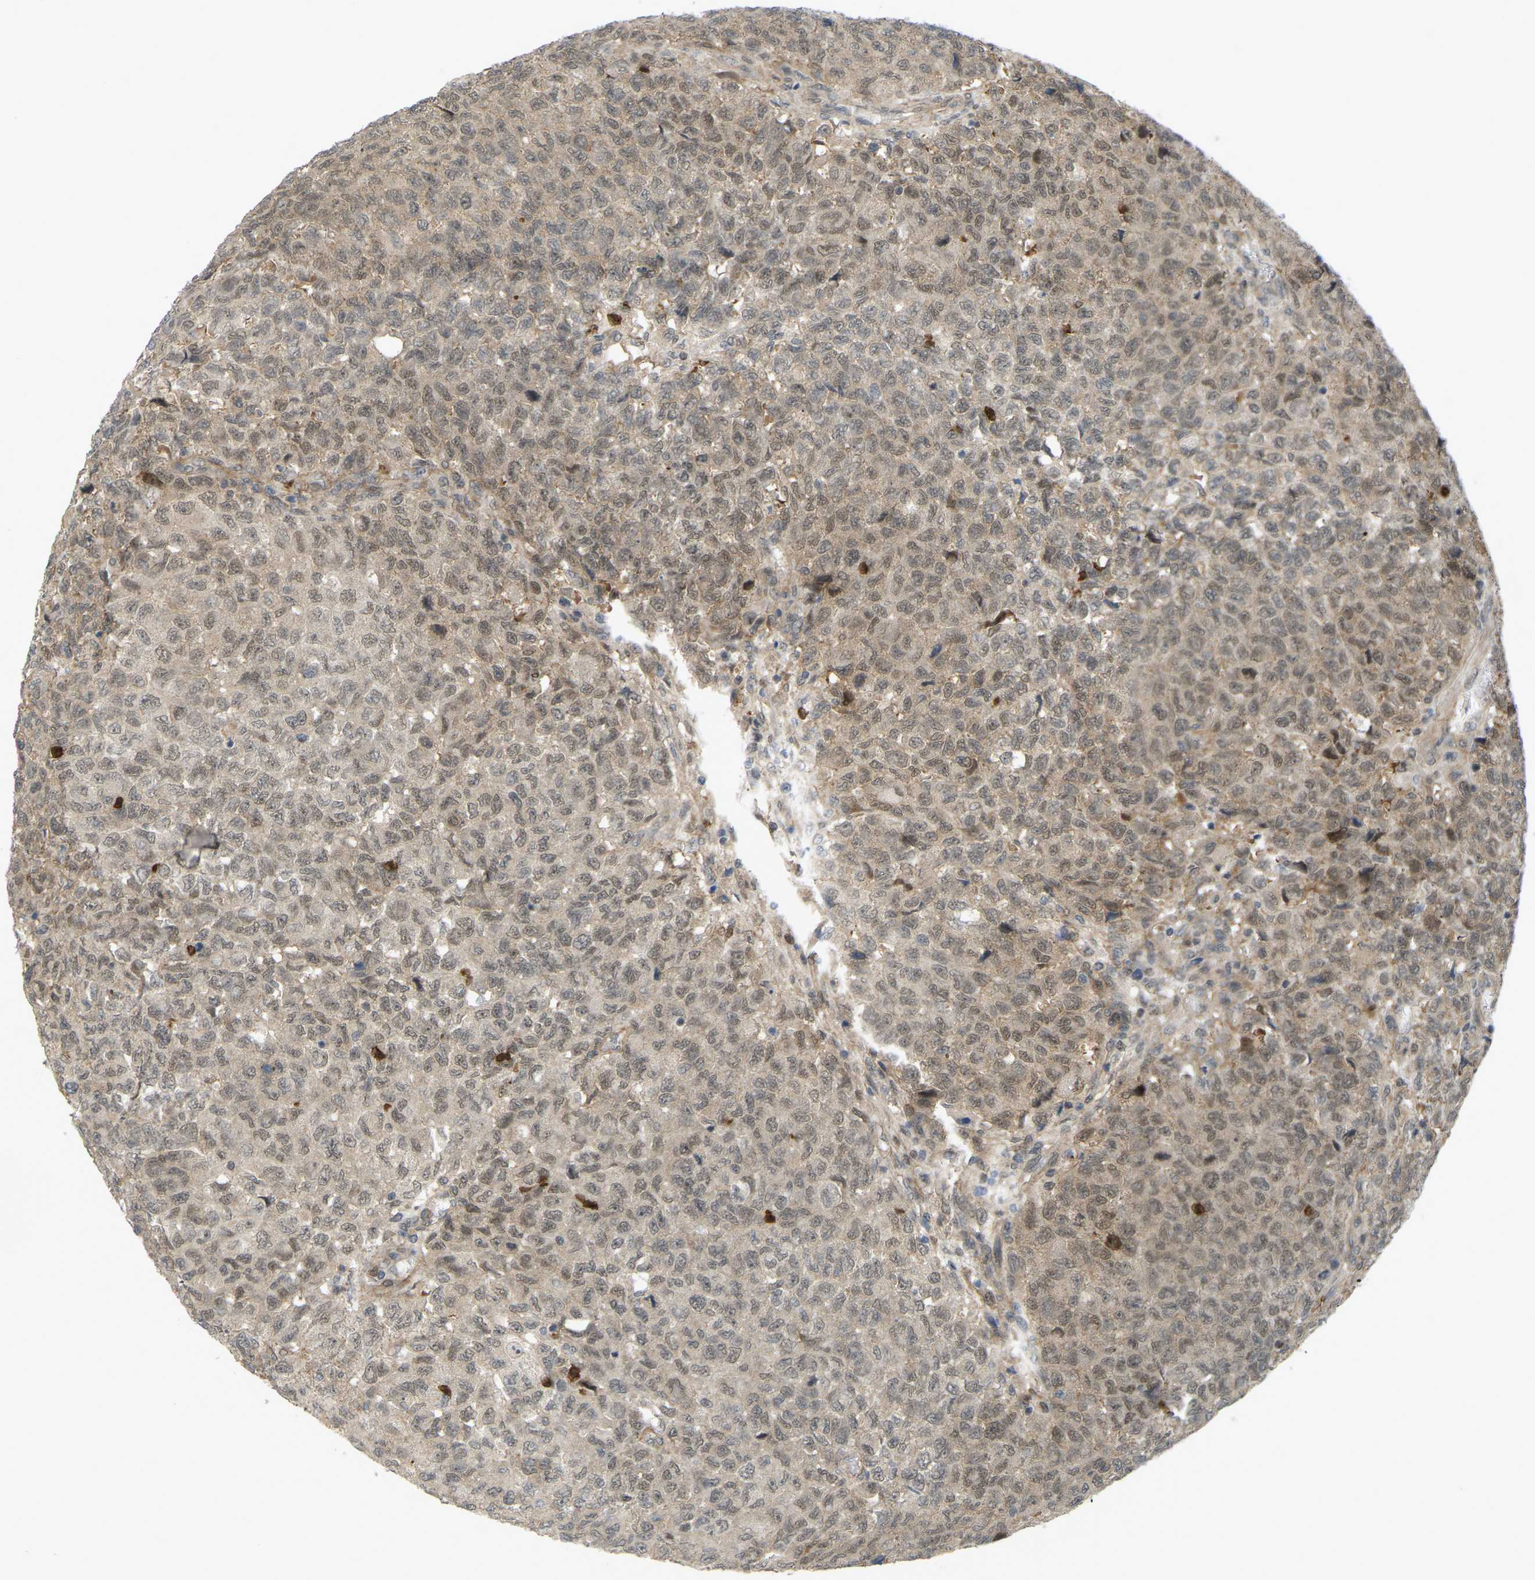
{"staining": {"intensity": "weak", "quantity": ">75%", "location": "cytoplasmic/membranous,nuclear"}, "tissue": "testis cancer", "cell_type": "Tumor cells", "image_type": "cancer", "snomed": [{"axis": "morphology", "description": "Seminoma, NOS"}, {"axis": "topography", "description": "Testis"}], "caption": "Immunohistochemistry of human testis seminoma shows low levels of weak cytoplasmic/membranous and nuclear staining in approximately >75% of tumor cells. The protein of interest is shown in brown color, while the nuclei are stained blue.", "gene": "SERPINB5", "patient": {"sex": "male", "age": 59}}